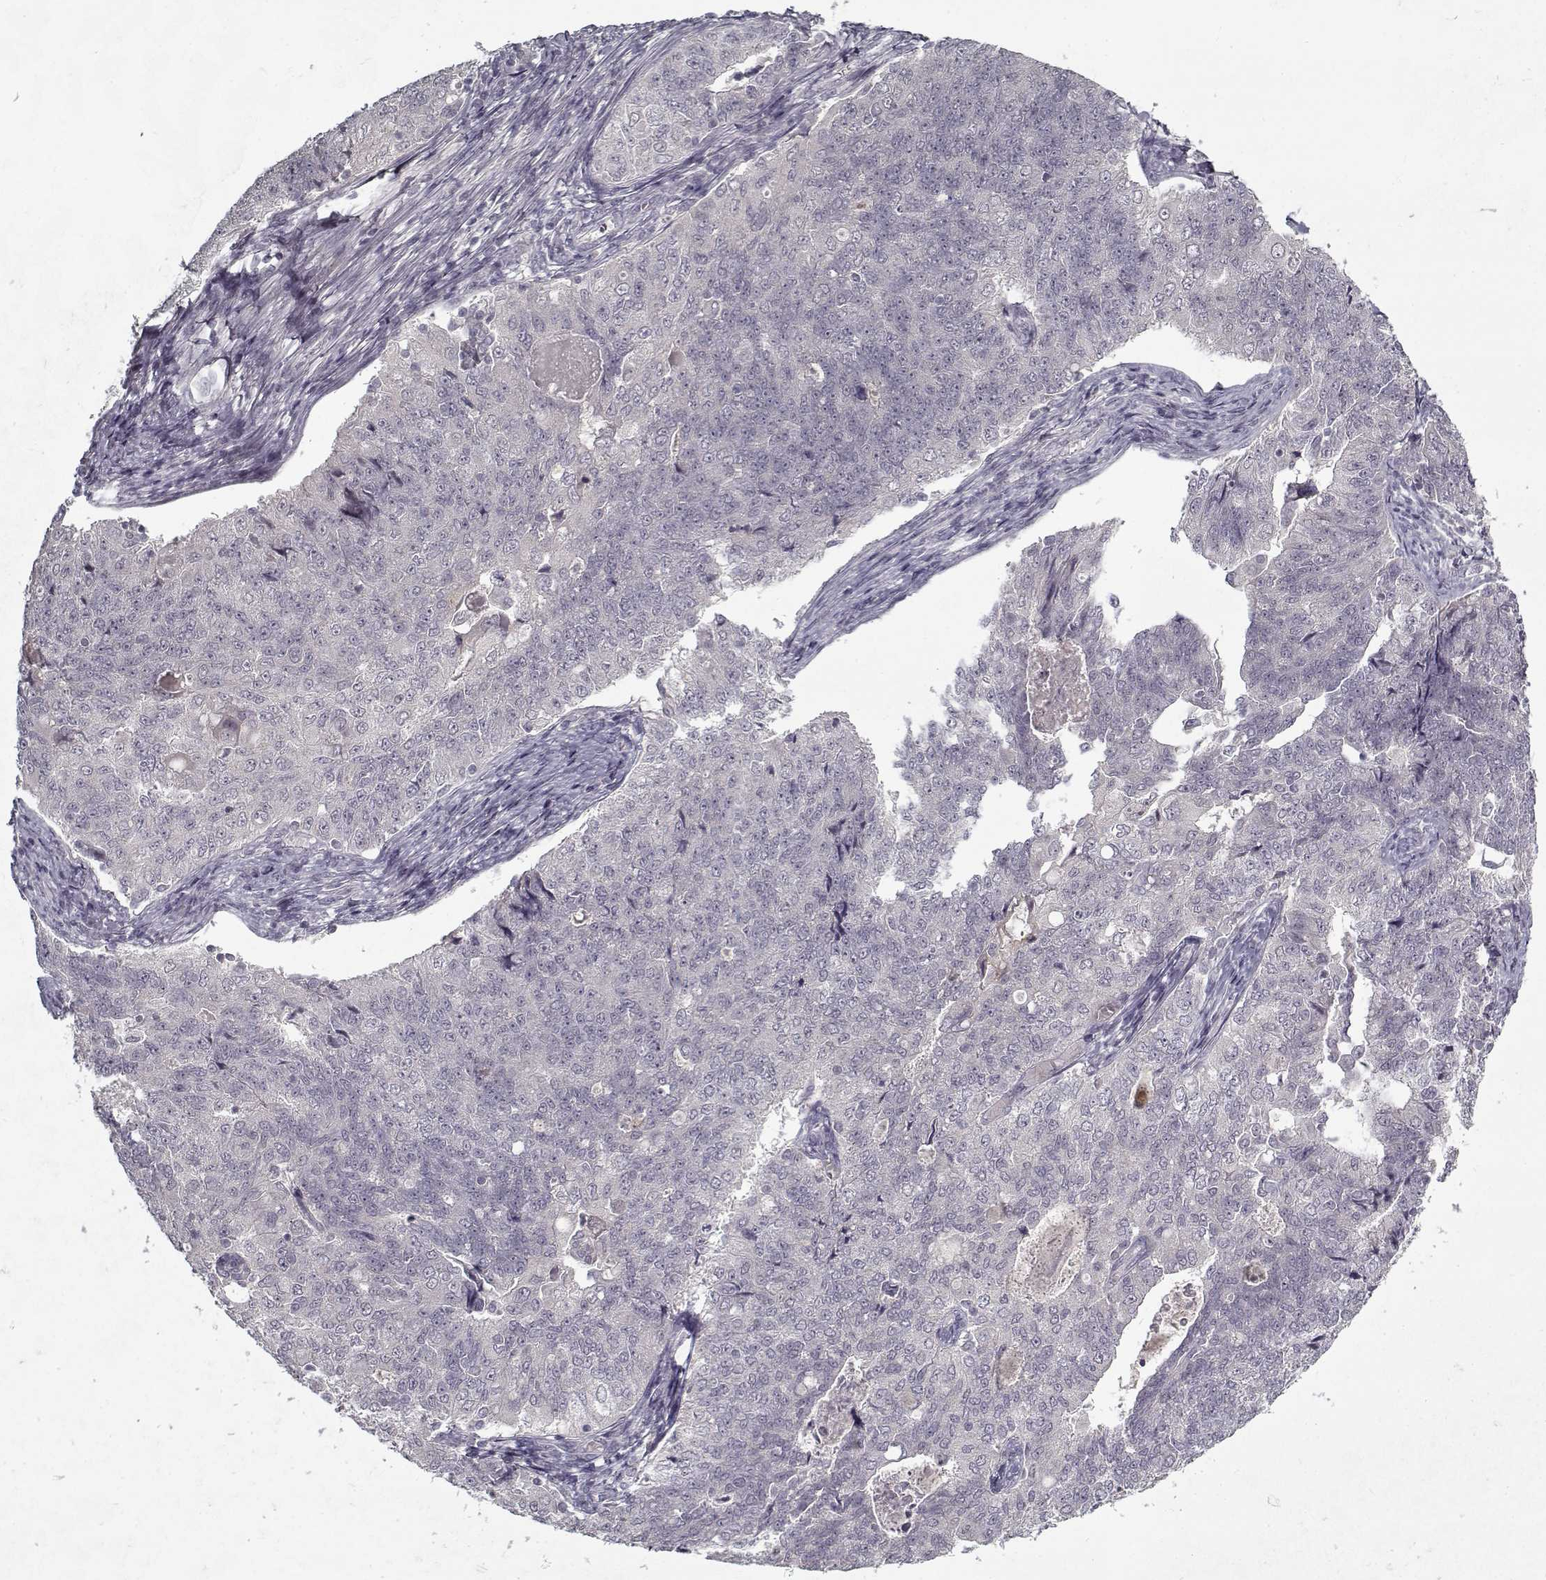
{"staining": {"intensity": "negative", "quantity": "none", "location": "none"}, "tissue": "endometrial cancer", "cell_type": "Tumor cells", "image_type": "cancer", "snomed": [{"axis": "morphology", "description": "Adenocarcinoma, NOS"}, {"axis": "topography", "description": "Endometrium"}], "caption": "Tumor cells are negative for brown protein staining in endometrial cancer.", "gene": "LAMA2", "patient": {"sex": "female", "age": 43}}